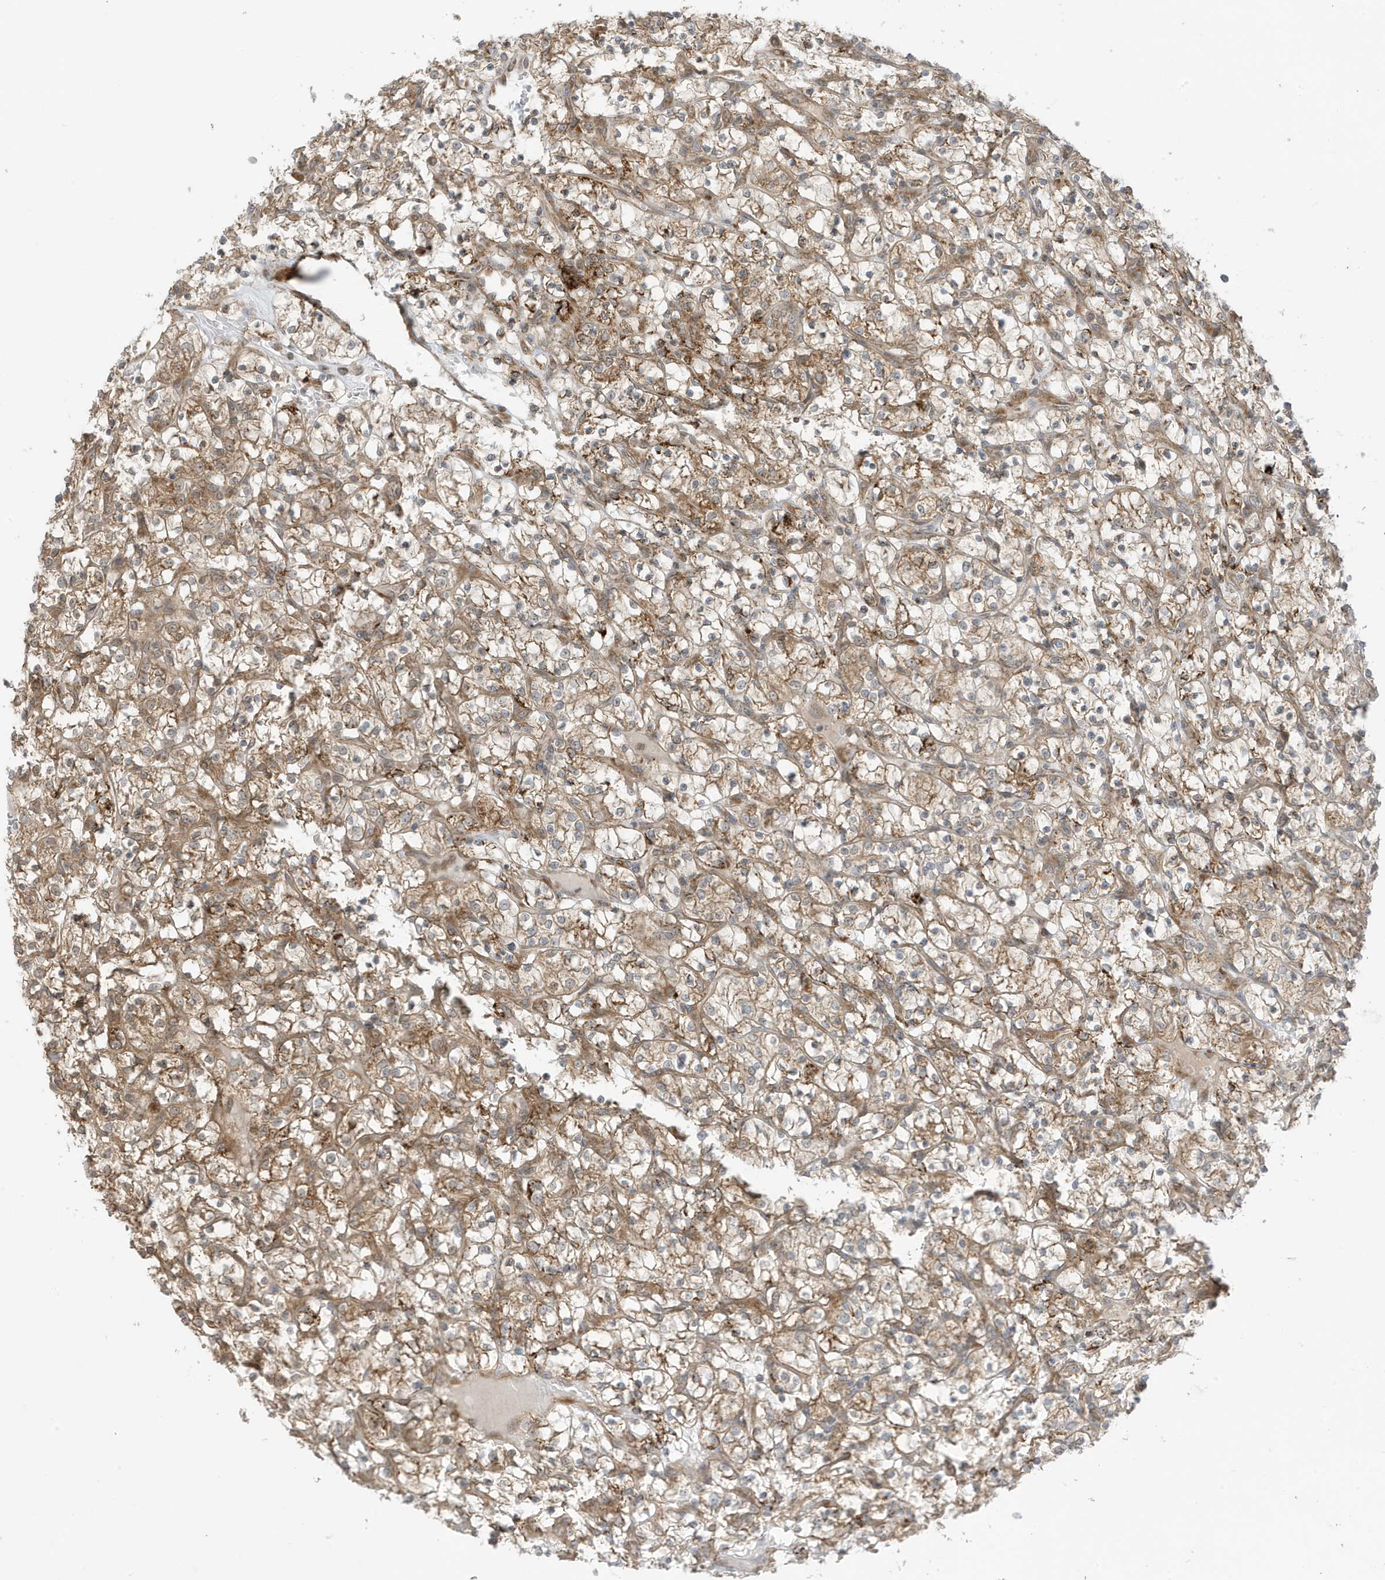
{"staining": {"intensity": "moderate", "quantity": ">75%", "location": "cytoplasmic/membranous"}, "tissue": "renal cancer", "cell_type": "Tumor cells", "image_type": "cancer", "snomed": [{"axis": "morphology", "description": "Adenocarcinoma, NOS"}, {"axis": "topography", "description": "Kidney"}], "caption": "The image reveals immunohistochemical staining of renal cancer. There is moderate cytoplasmic/membranous expression is seen in about >75% of tumor cells.", "gene": "DHX36", "patient": {"sex": "female", "age": 69}}